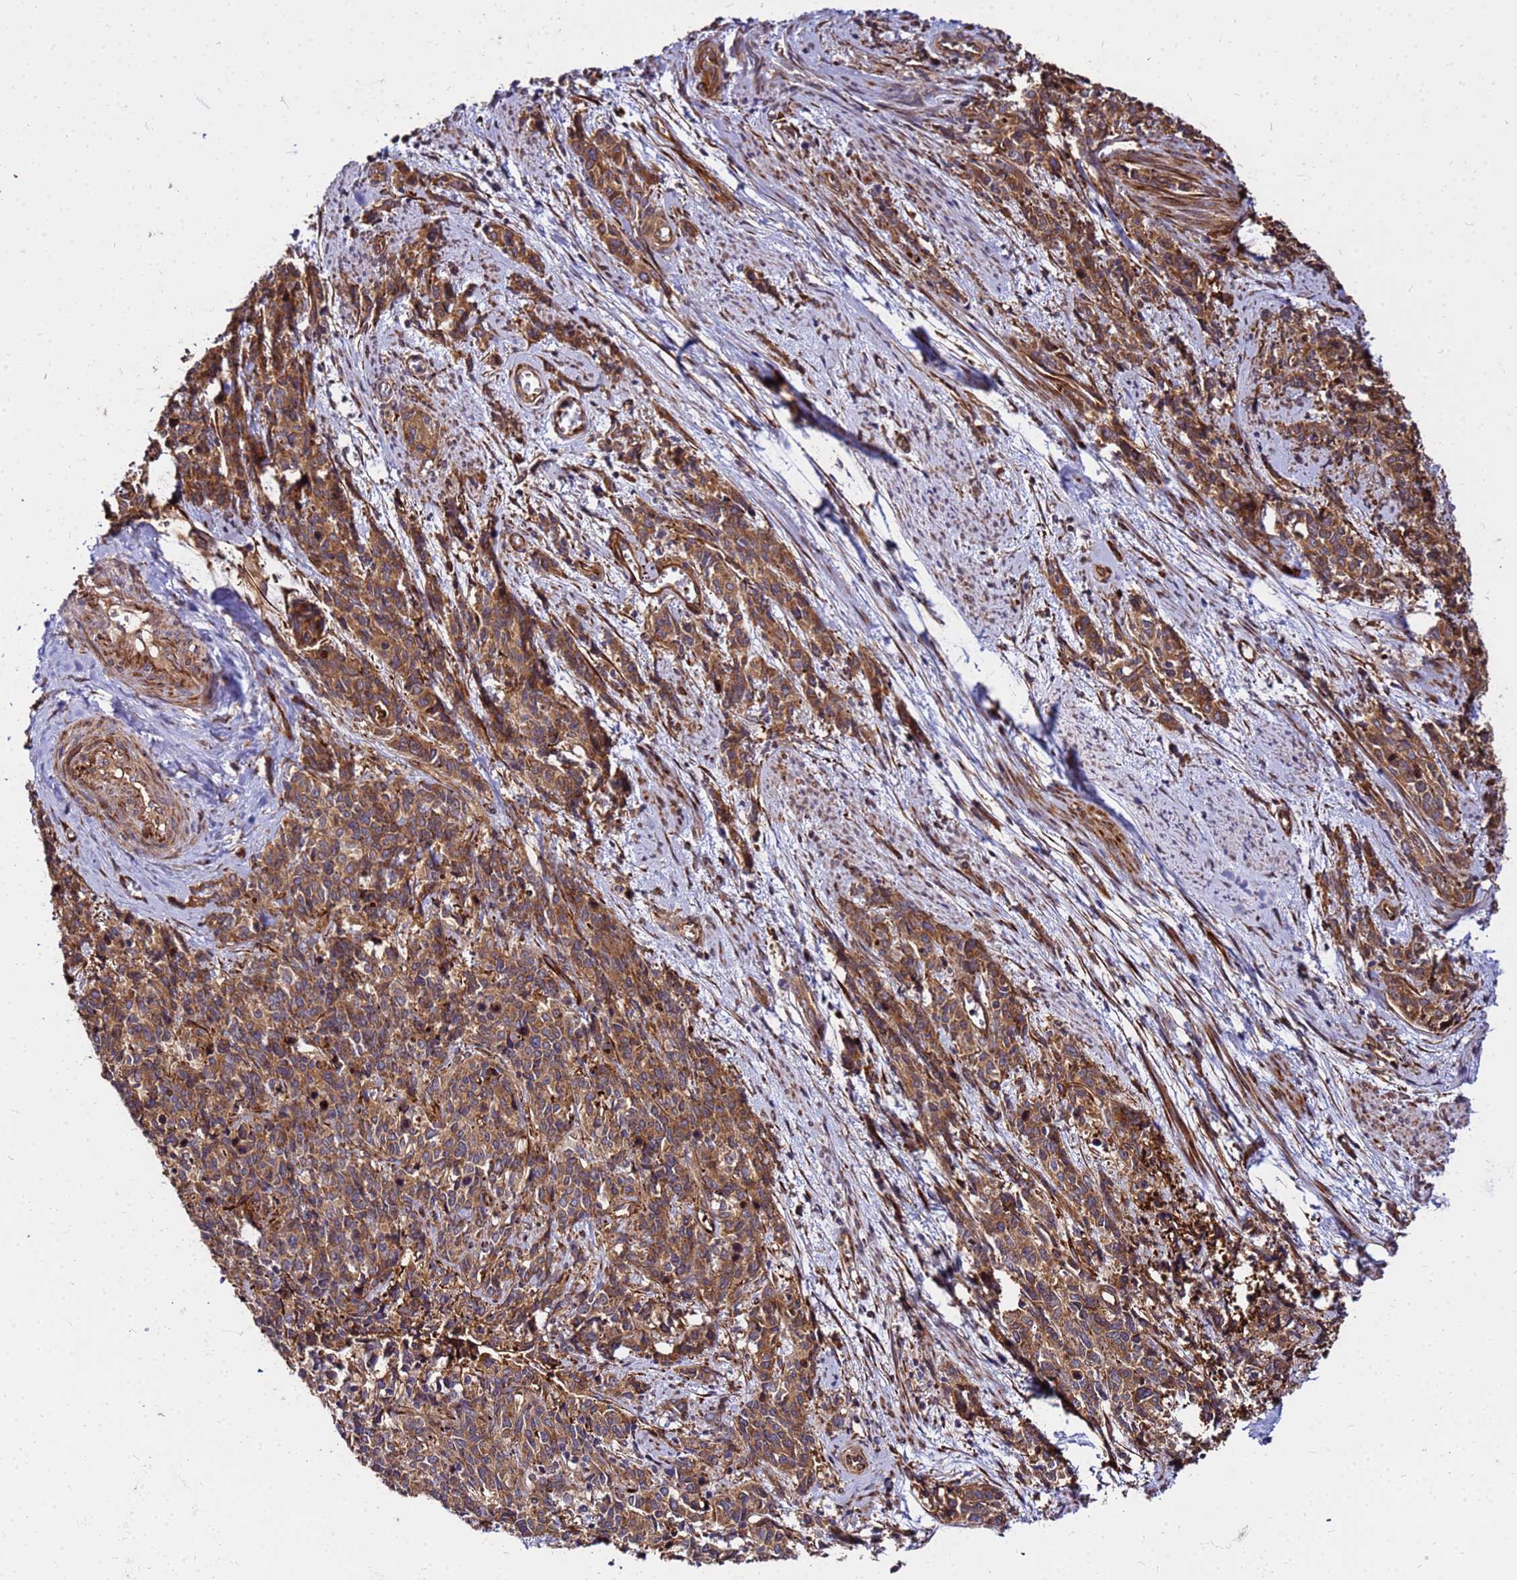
{"staining": {"intensity": "moderate", "quantity": ">75%", "location": "cytoplasmic/membranous"}, "tissue": "cervical cancer", "cell_type": "Tumor cells", "image_type": "cancer", "snomed": [{"axis": "morphology", "description": "Squamous cell carcinoma, NOS"}, {"axis": "topography", "description": "Cervix"}], "caption": "Immunohistochemical staining of cervical squamous cell carcinoma reveals moderate cytoplasmic/membranous protein positivity in approximately >75% of tumor cells.", "gene": "WWC2", "patient": {"sex": "female", "age": 60}}